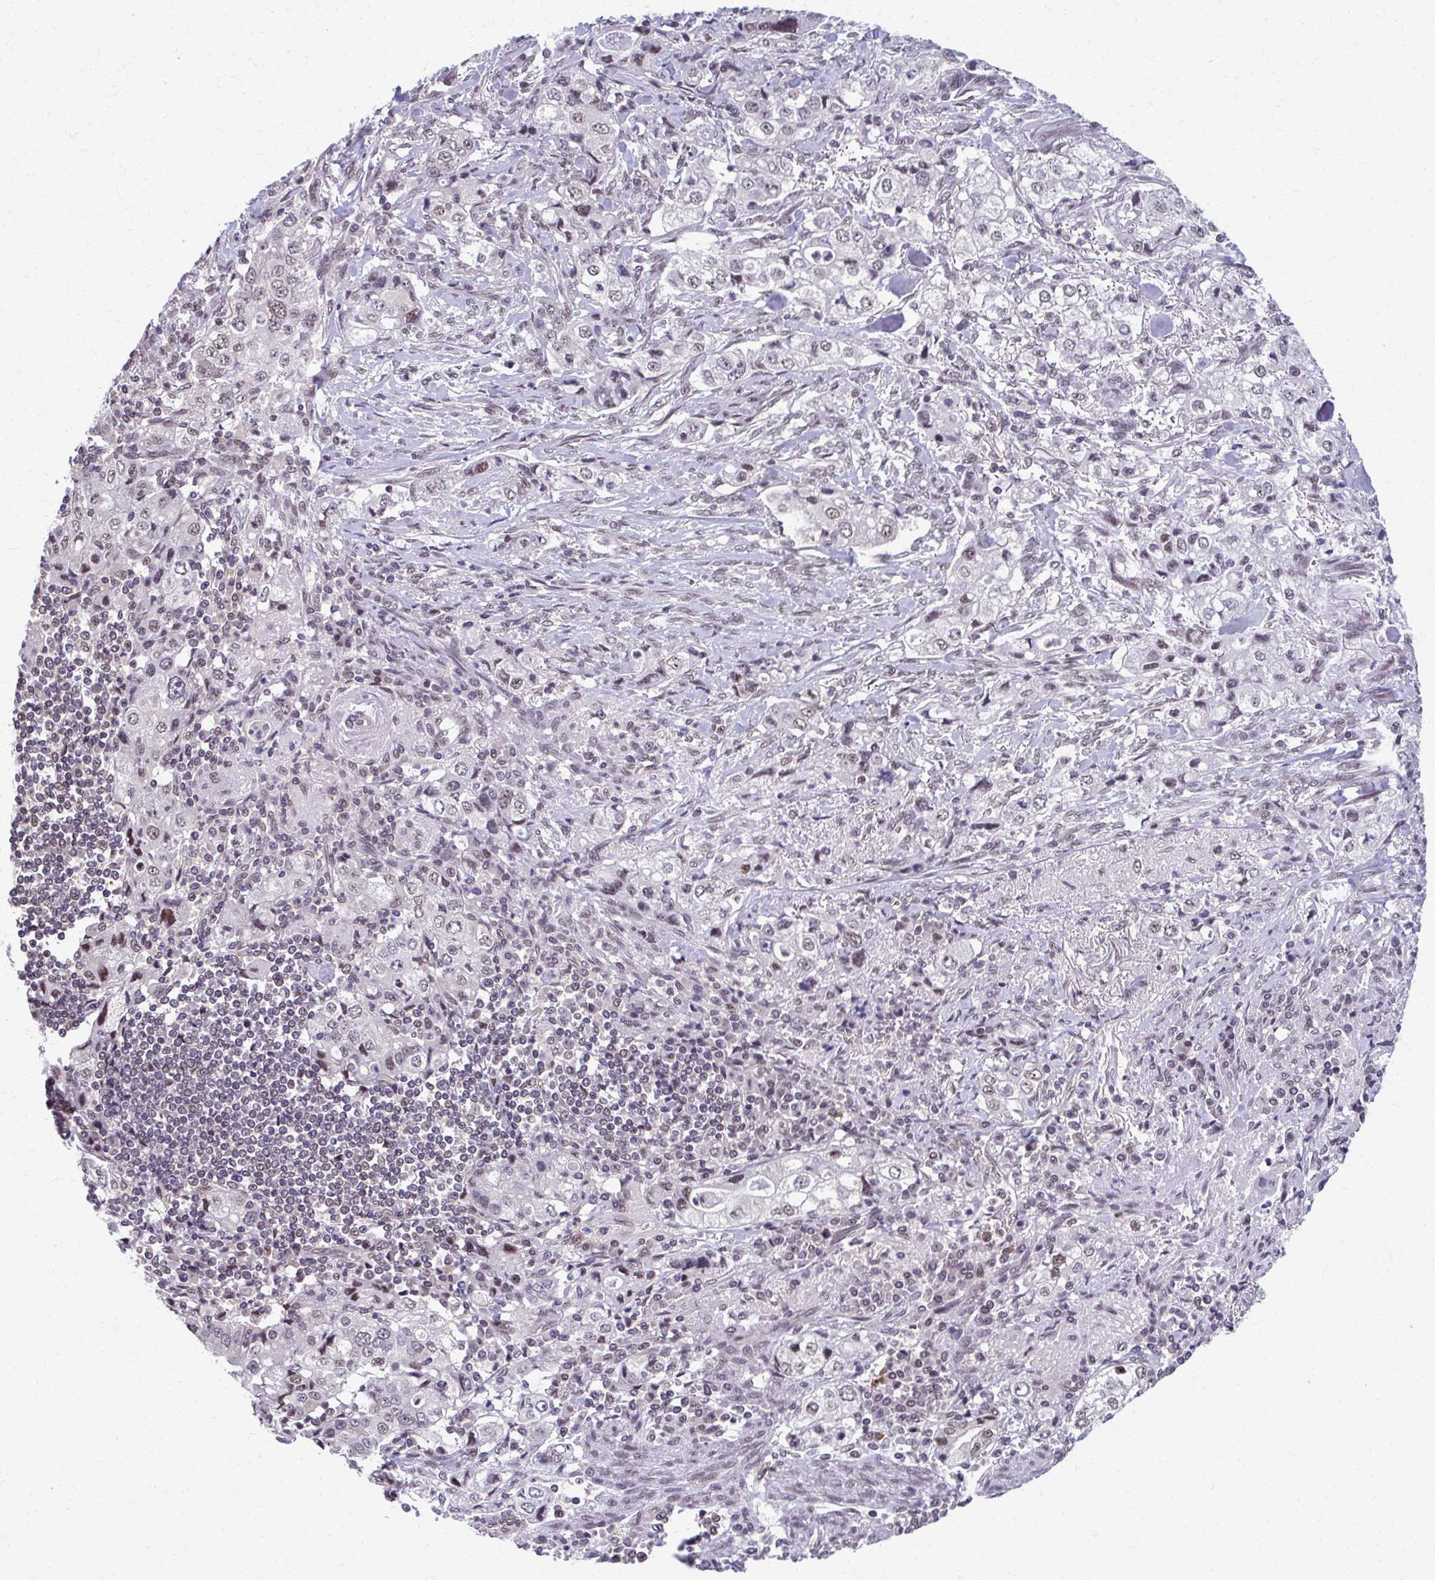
{"staining": {"intensity": "weak", "quantity": "<25%", "location": "nuclear"}, "tissue": "stomach cancer", "cell_type": "Tumor cells", "image_type": "cancer", "snomed": [{"axis": "morphology", "description": "Adenocarcinoma, NOS"}, {"axis": "topography", "description": "Stomach, upper"}], "caption": "Immunohistochemical staining of human adenocarcinoma (stomach) displays no significant positivity in tumor cells.", "gene": "SETBP1", "patient": {"sex": "male", "age": 75}}